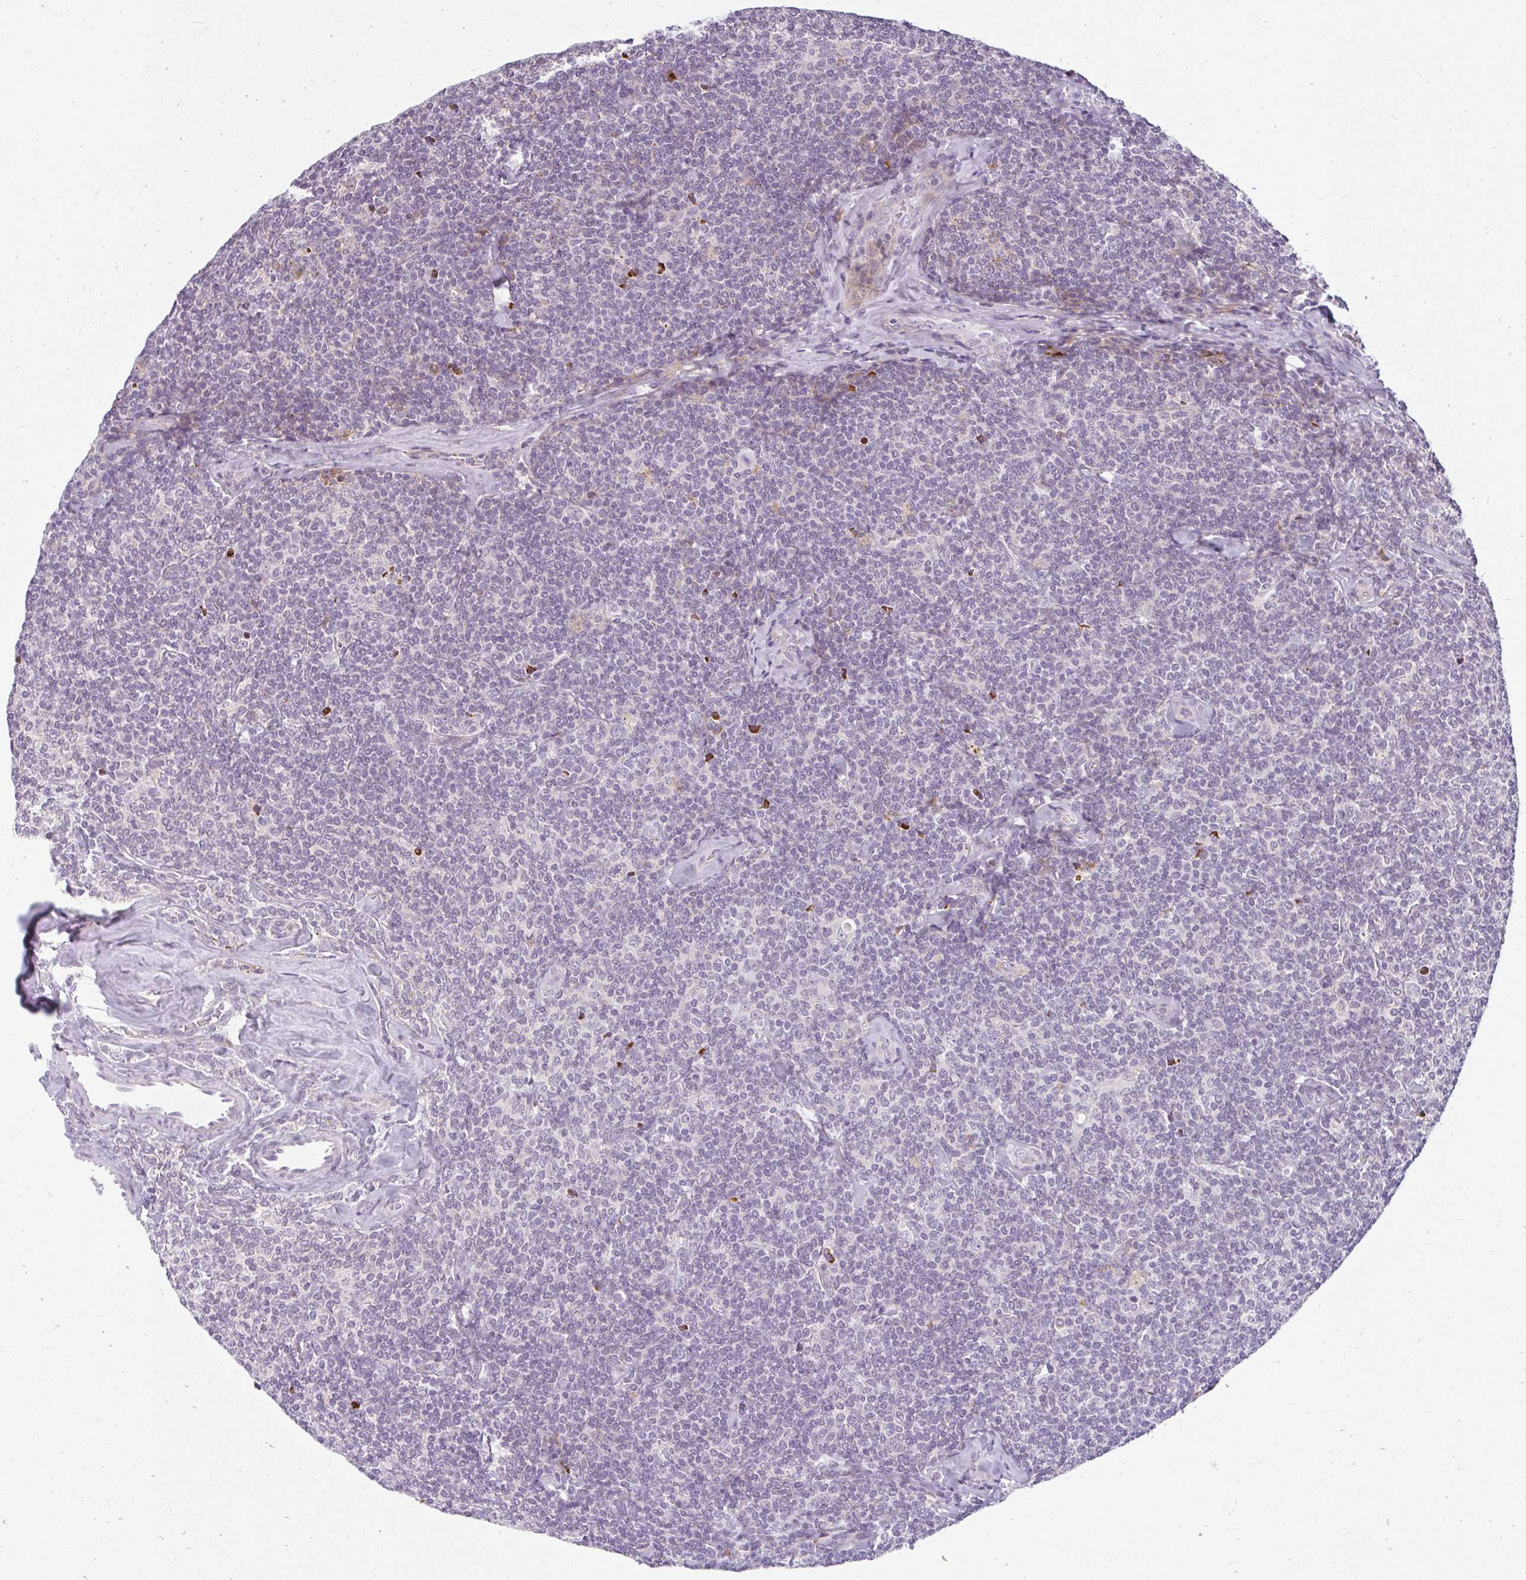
{"staining": {"intensity": "negative", "quantity": "none", "location": "none"}, "tissue": "lymphoma", "cell_type": "Tumor cells", "image_type": "cancer", "snomed": [{"axis": "morphology", "description": "Malignant lymphoma, non-Hodgkin's type, Low grade"}, {"axis": "topography", "description": "Lymph node"}], "caption": "IHC histopathology image of lymphoma stained for a protein (brown), which demonstrates no positivity in tumor cells. (DAB (3,3'-diaminobenzidine) immunohistochemistry, high magnification).", "gene": "ZFYVE26", "patient": {"sex": "female", "age": 56}}